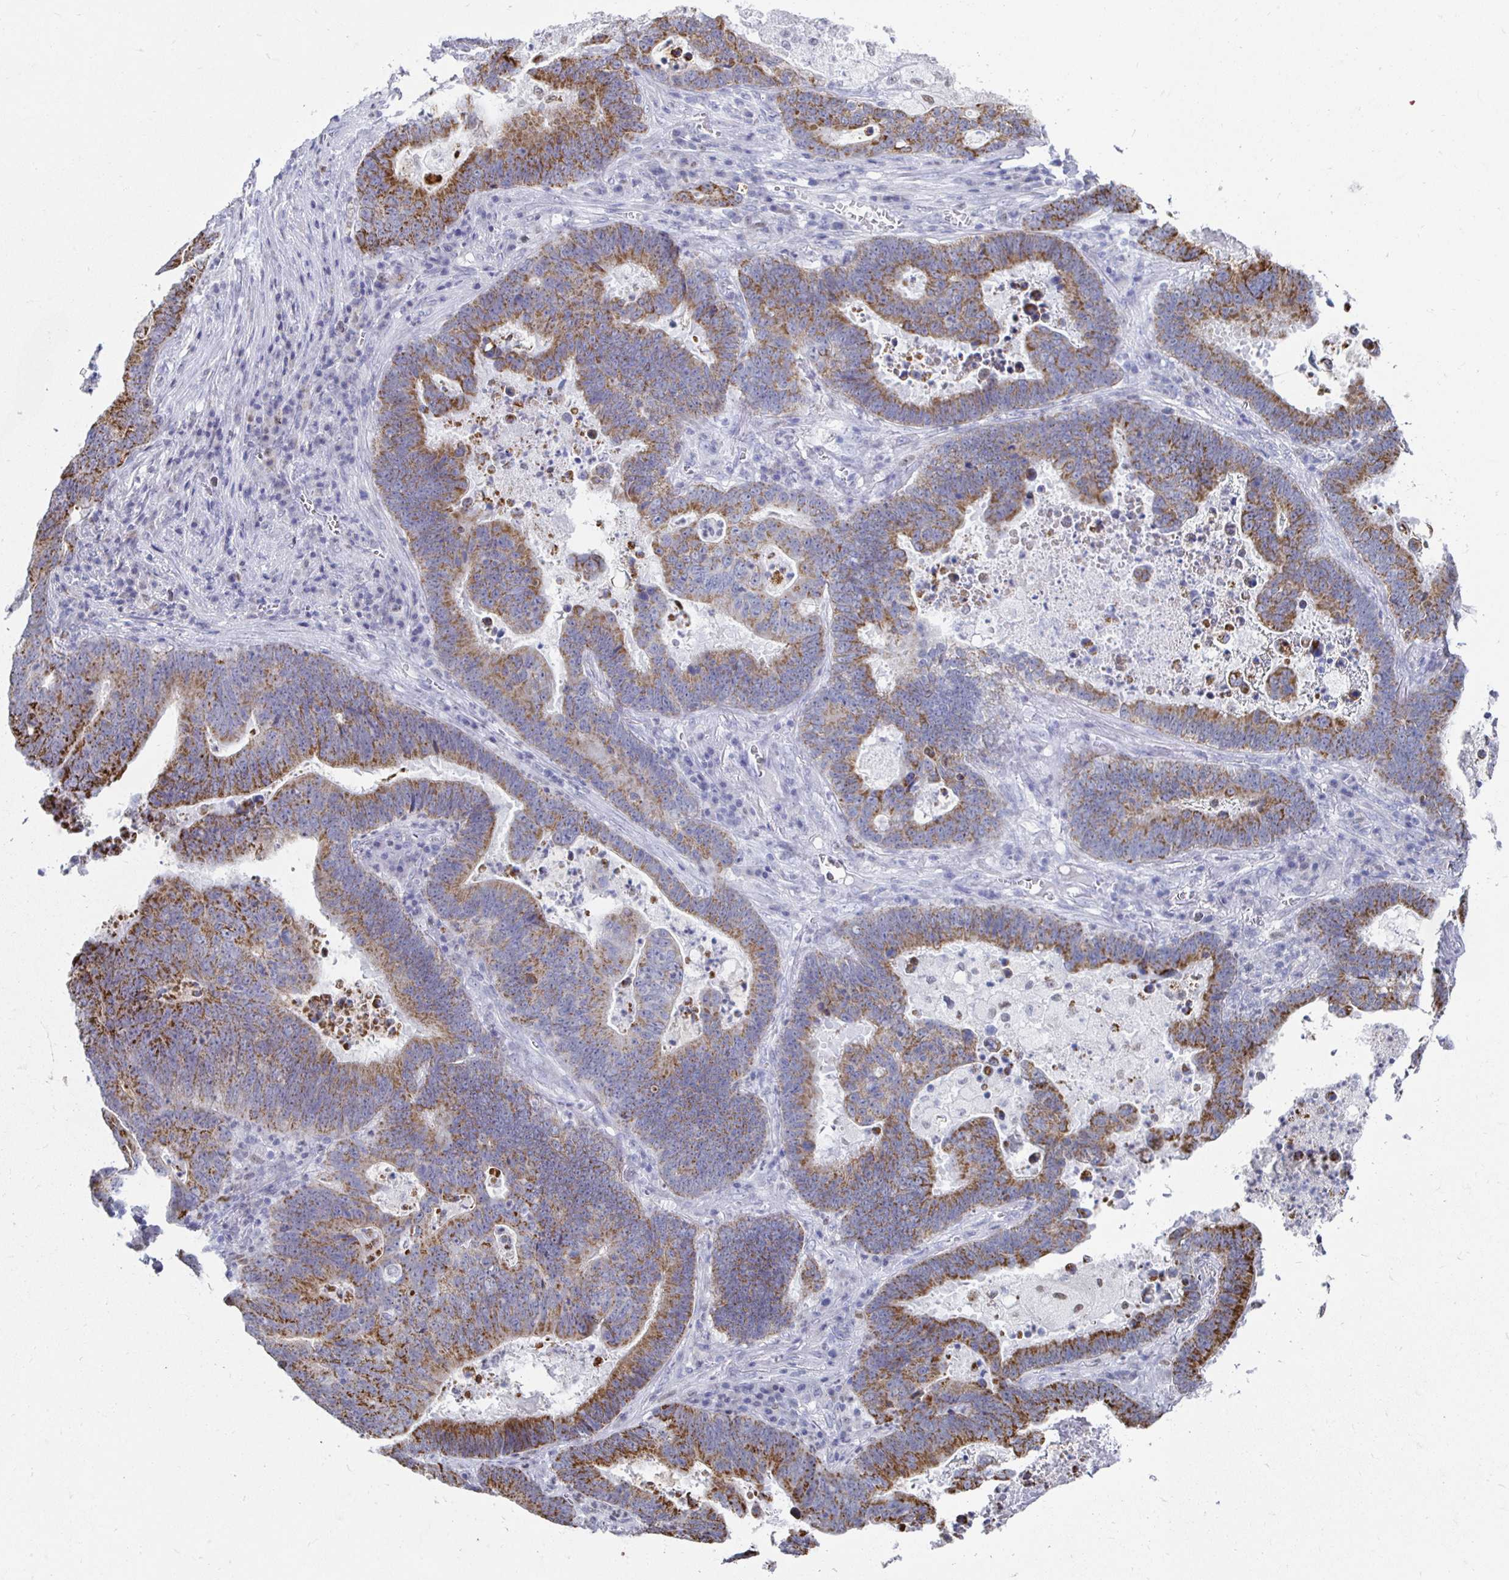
{"staining": {"intensity": "moderate", "quantity": ">75%", "location": "cytoplasmic/membranous"}, "tissue": "lung cancer", "cell_type": "Tumor cells", "image_type": "cancer", "snomed": [{"axis": "morphology", "description": "Aneuploidy"}, {"axis": "morphology", "description": "Adenocarcinoma, NOS"}, {"axis": "morphology", "description": "Adenocarcinoma primary or metastatic"}, {"axis": "topography", "description": "Lung"}], "caption": "Lung cancer (adenocarcinoma) was stained to show a protein in brown. There is medium levels of moderate cytoplasmic/membranous staining in about >75% of tumor cells.", "gene": "NOCT", "patient": {"sex": "female", "age": 75}}